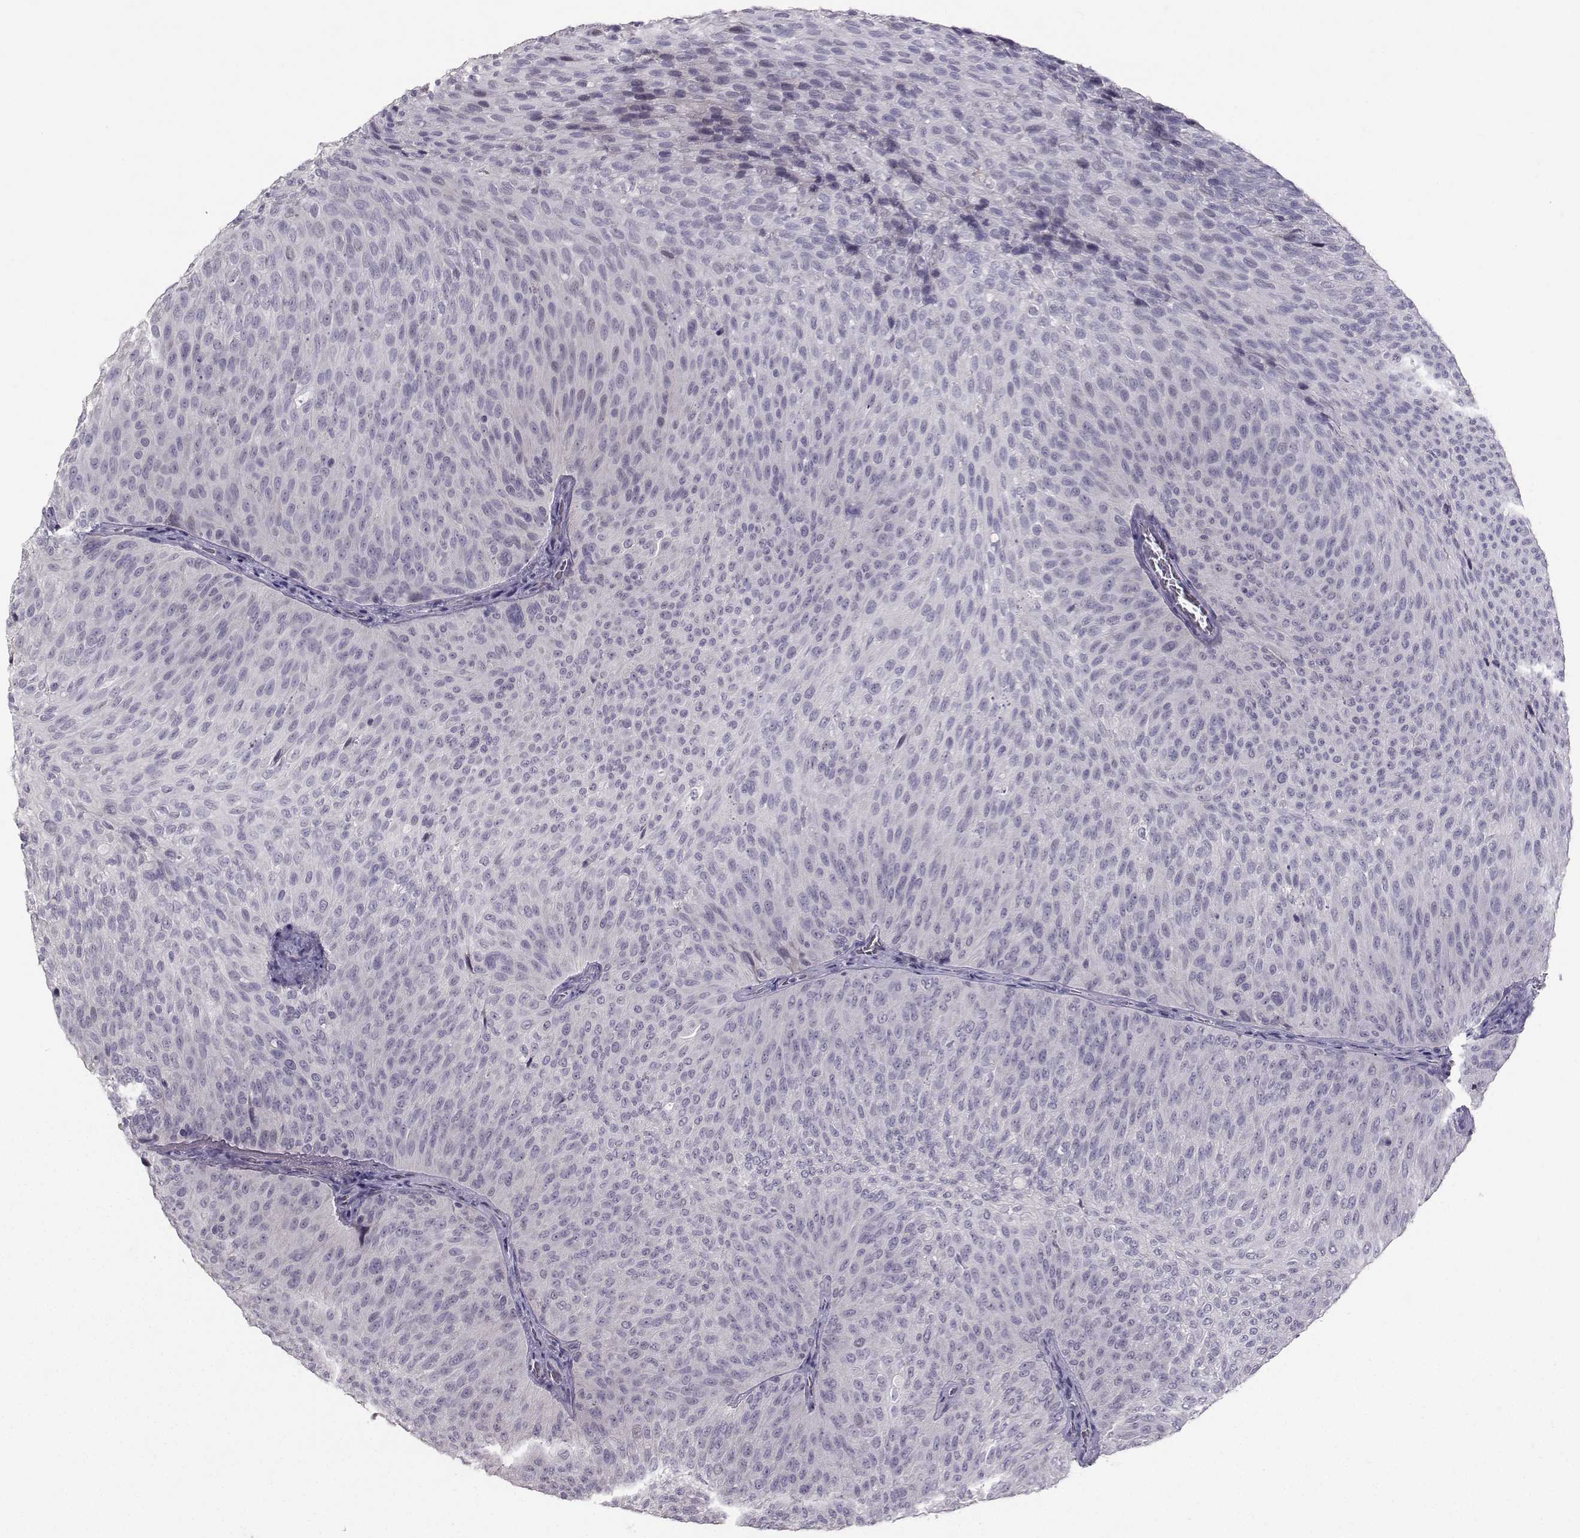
{"staining": {"intensity": "negative", "quantity": "none", "location": "none"}, "tissue": "urothelial cancer", "cell_type": "Tumor cells", "image_type": "cancer", "snomed": [{"axis": "morphology", "description": "Urothelial carcinoma, Low grade"}, {"axis": "topography", "description": "Urinary bladder"}], "caption": "IHC image of urothelial cancer stained for a protein (brown), which demonstrates no expression in tumor cells.", "gene": "PKP2", "patient": {"sex": "male", "age": 78}}